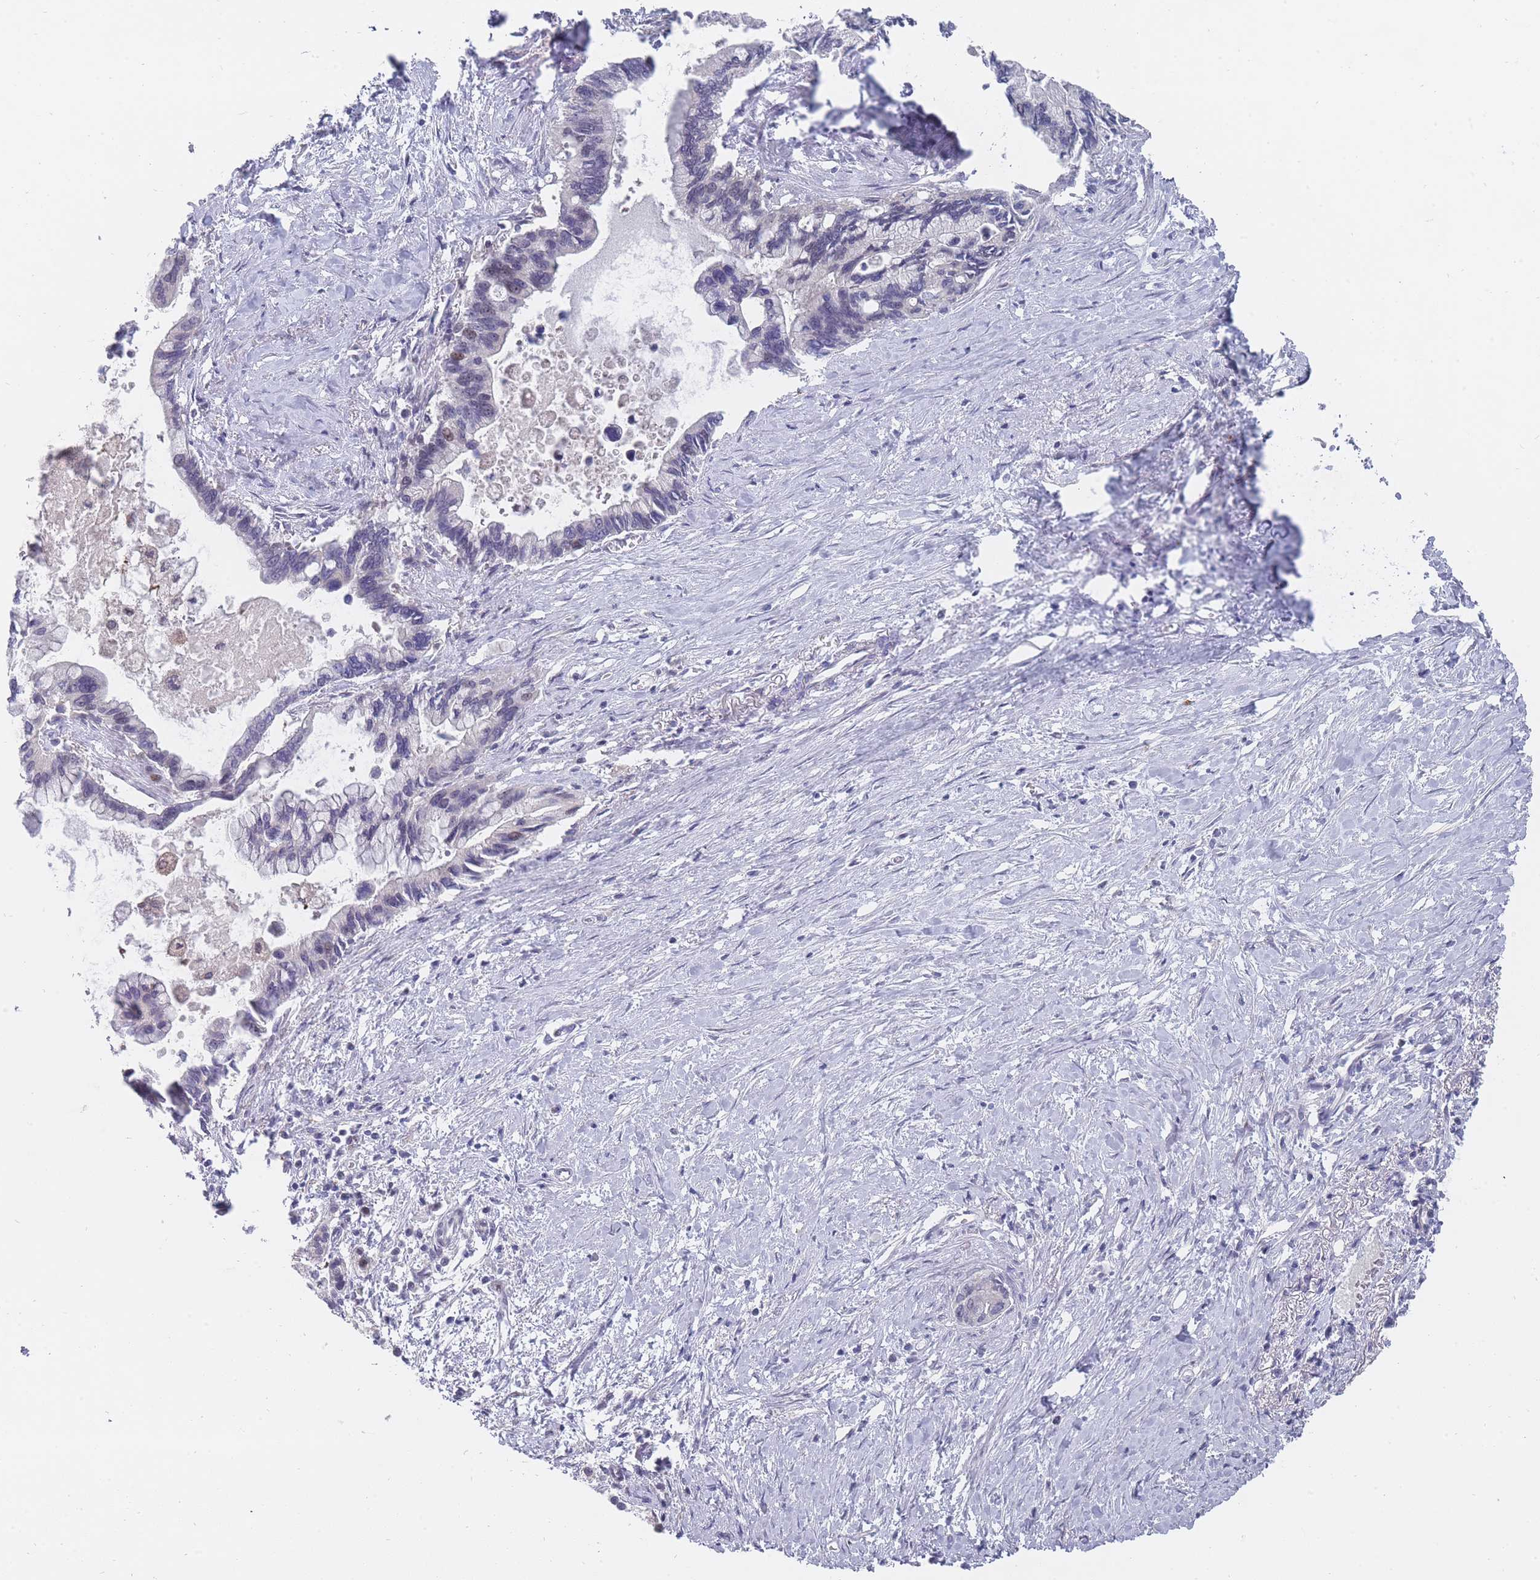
{"staining": {"intensity": "negative", "quantity": "none", "location": "none"}, "tissue": "pancreatic cancer", "cell_type": "Tumor cells", "image_type": "cancer", "snomed": [{"axis": "morphology", "description": "Adenocarcinoma, NOS"}, {"axis": "topography", "description": "Pancreas"}], "caption": "Immunohistochemistry micrograph of neoplastic tissue: human pancreatic cancer stained with DAB reveals no significant protein staining in tumor cells. (DAB immunohistochemistry visualized using brightfield microscopy, high magnification).", "gene": "GINS1", "patient": {"sex": "female", "age": 83}}